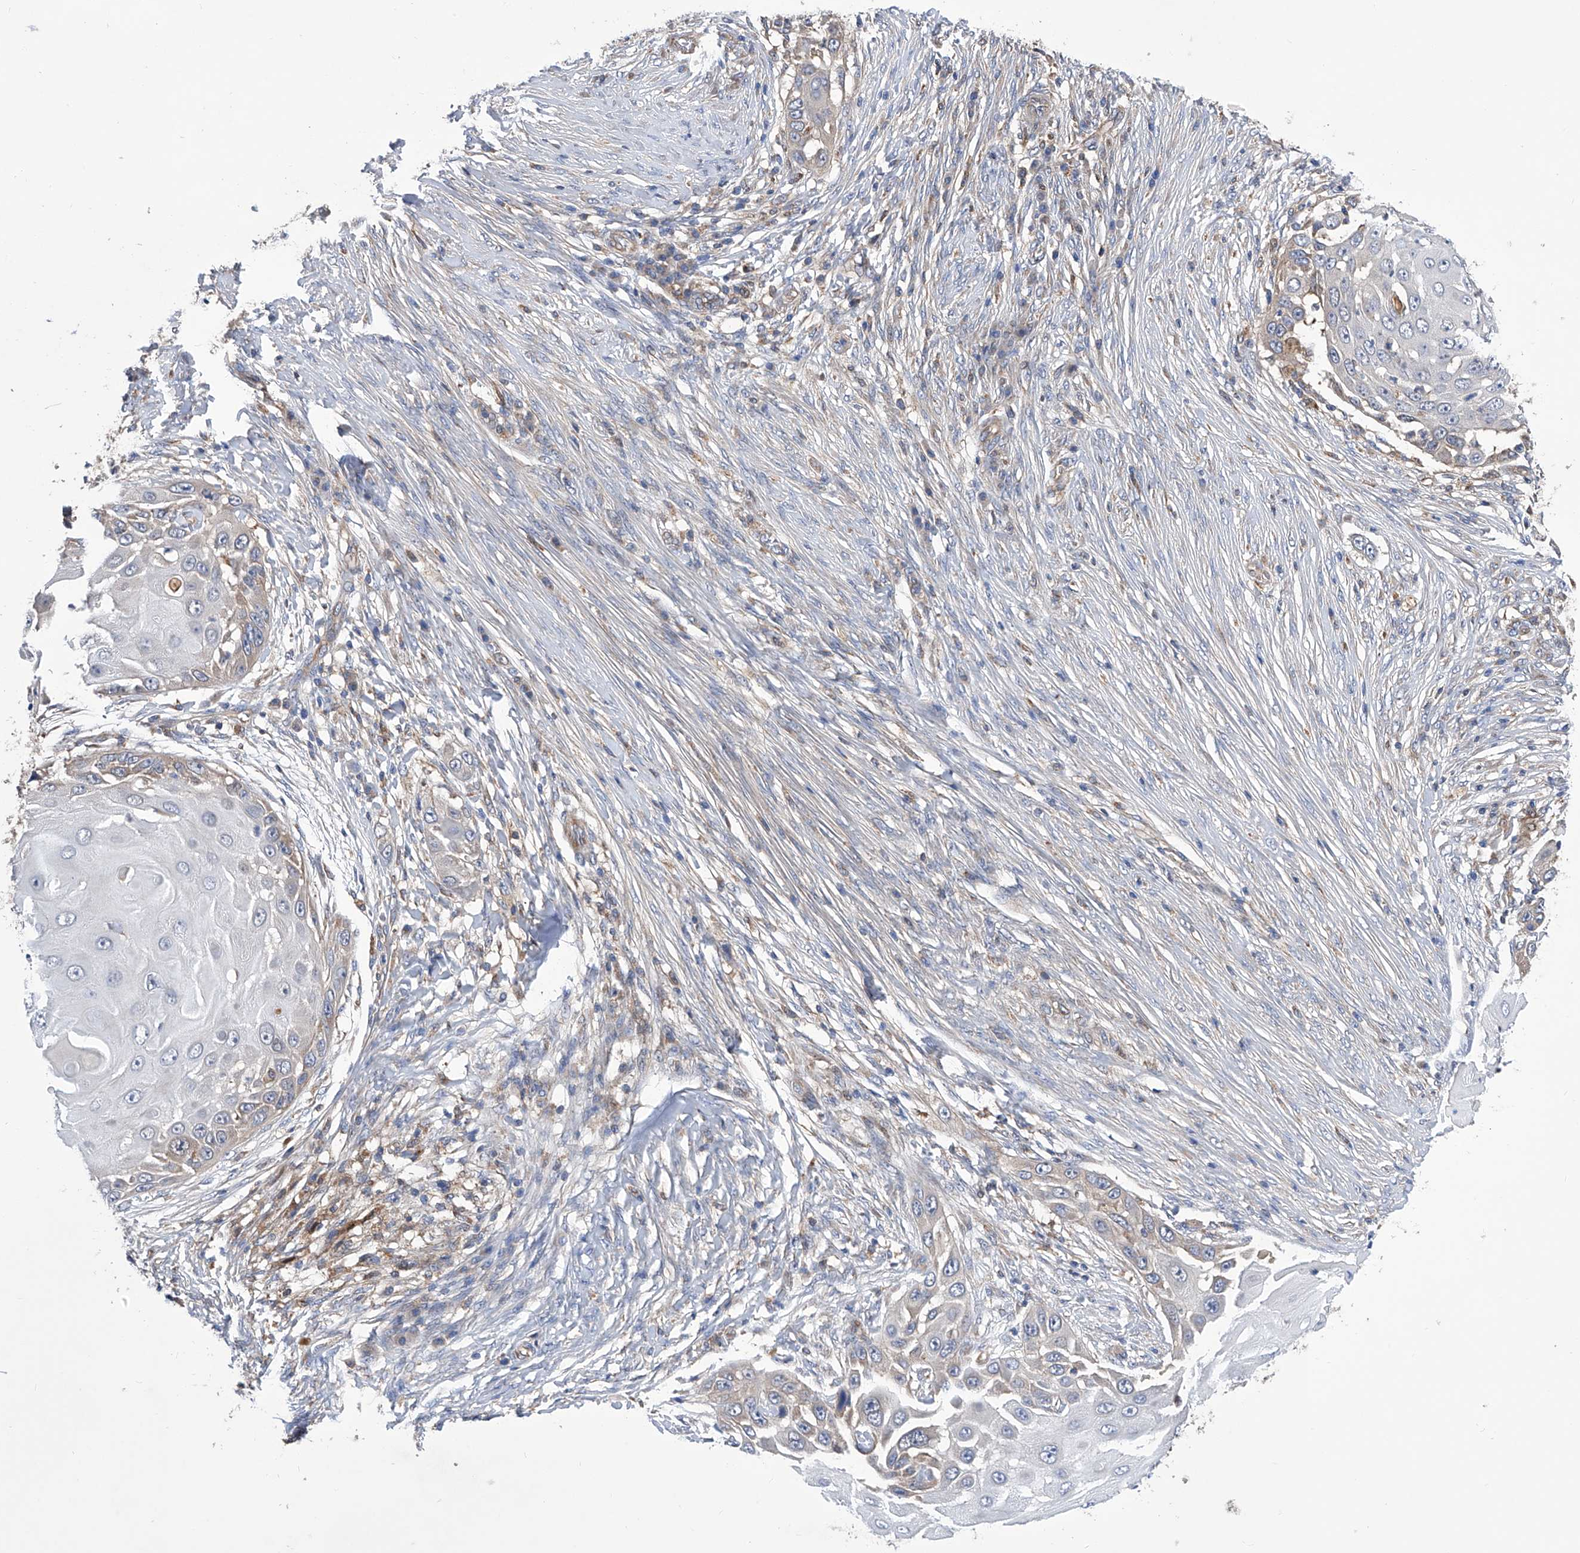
{"staining": {"intensity": "weak", "quantity": "<25%", "location": "cytoplasmic/membranous"}, "tissue": "skin cancer", "cell_type": "Tumor cells", "image_type": "cancer", "snomed": [{"axis": "morphology", "description": "Squamous cell carcinoma, NOS"}, {"axis": "topography", "description": "Skin"}], "caption": "An image of squamous cell carcinoma (skin) stained for a protein displays no brown staining in tumor cells. (DAB (3,3'-diaminobenzidine) immunohistochemistry (IHC), high magnification).", "gene": "SPATA20", "patient": {"sex": "female", "age": 44}}